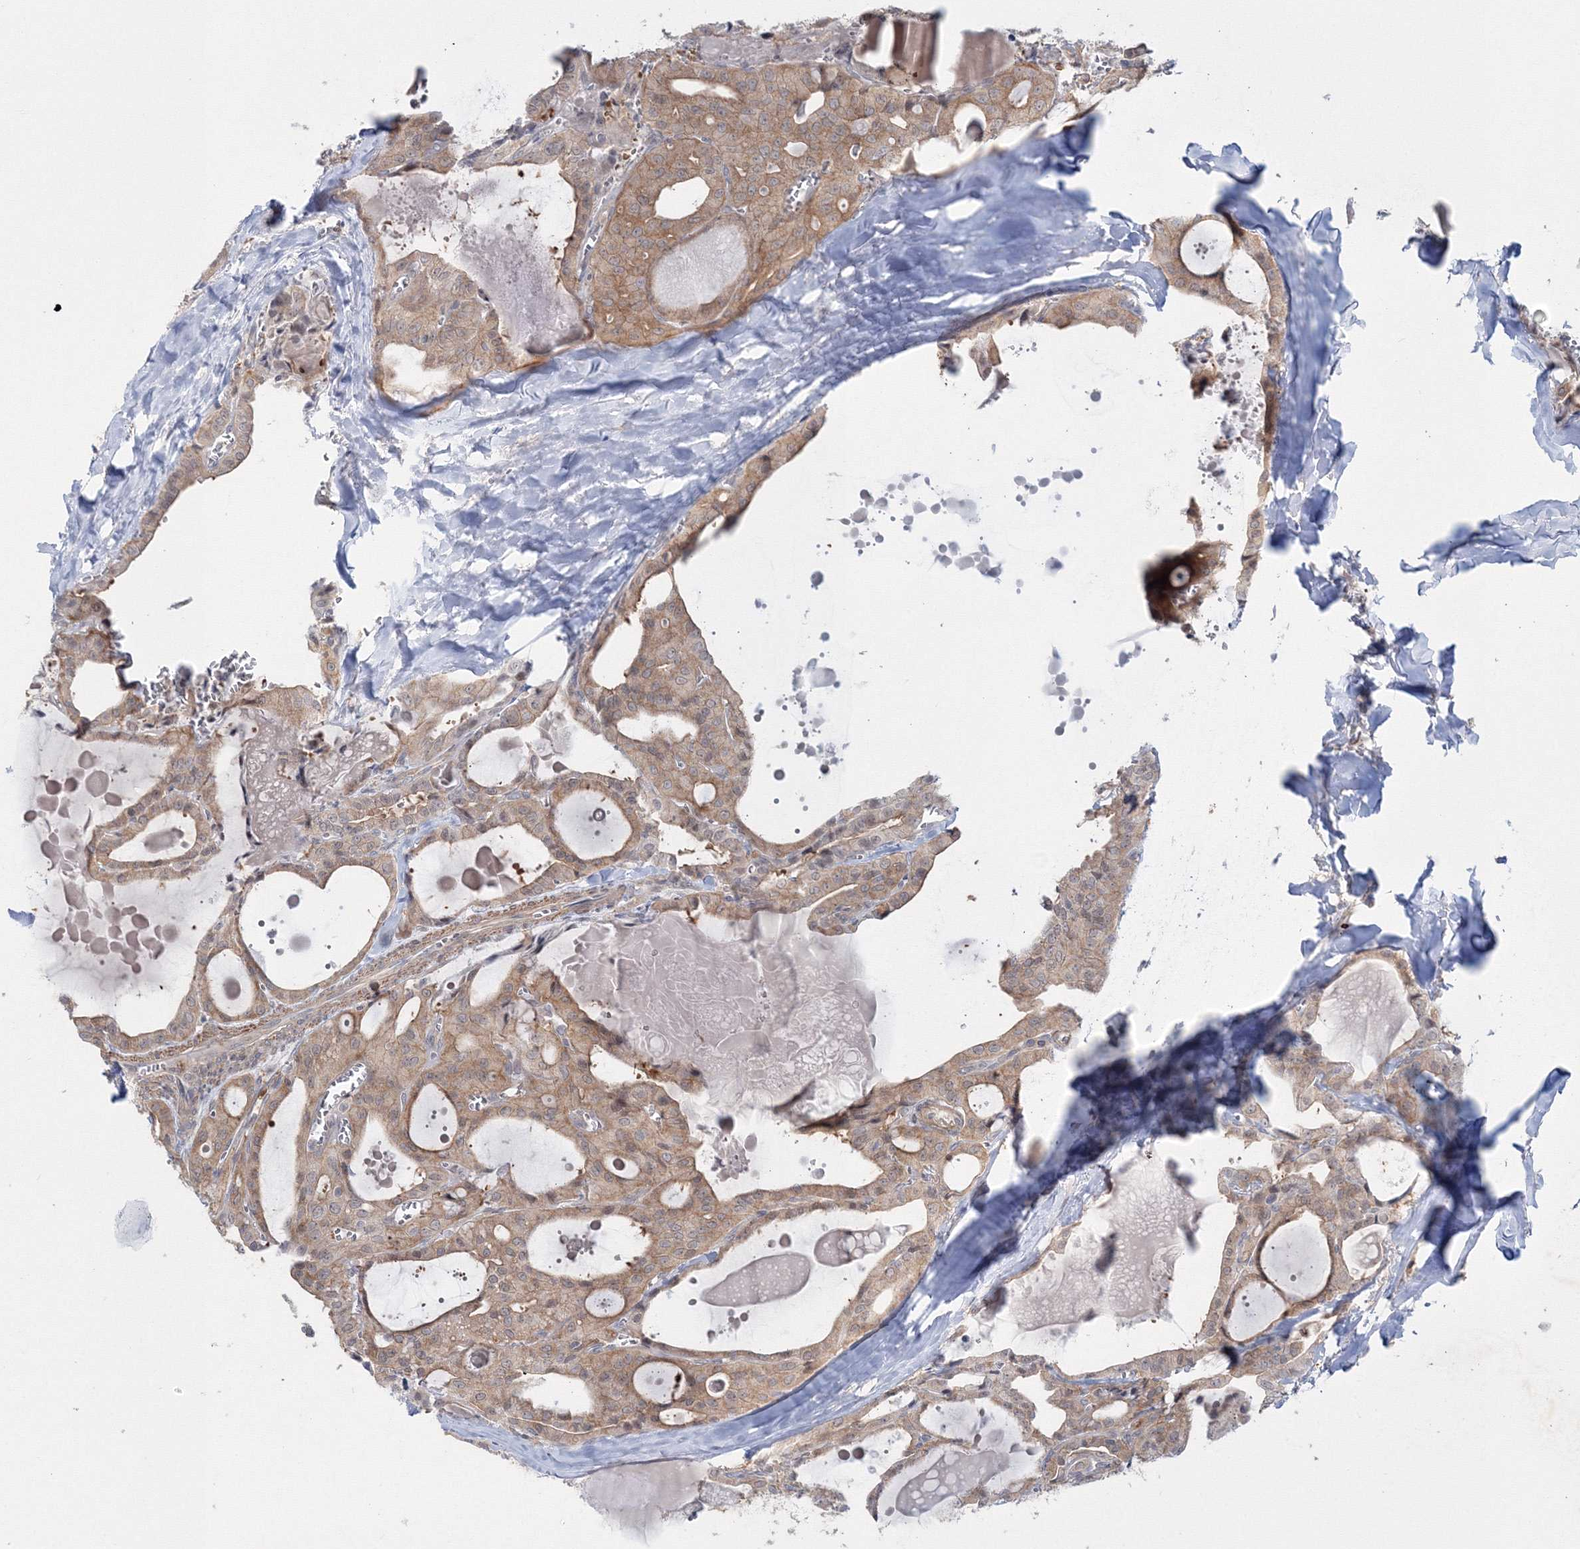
{"staining": {"intensity": "weak", "quantity": "<25%", "location": "cytoplasmic/membranous"}, "tissue": "thyroid cancer", "cell_type": "Tumor cells", "image_type": "cancer", "snomed": [{"axis": "morphology", "description": "Papillary adenocarcinoma, NOS"}, {"axis": "topography", "description": "Thyroid gland"}], "caption": "Papillary adenocarcinoma (thyroid) was stained to show a protein in brown. There is no significant staining in tumor cells.", "gene": "IPMK", "patient": {"sex": "male", "age": 52}}